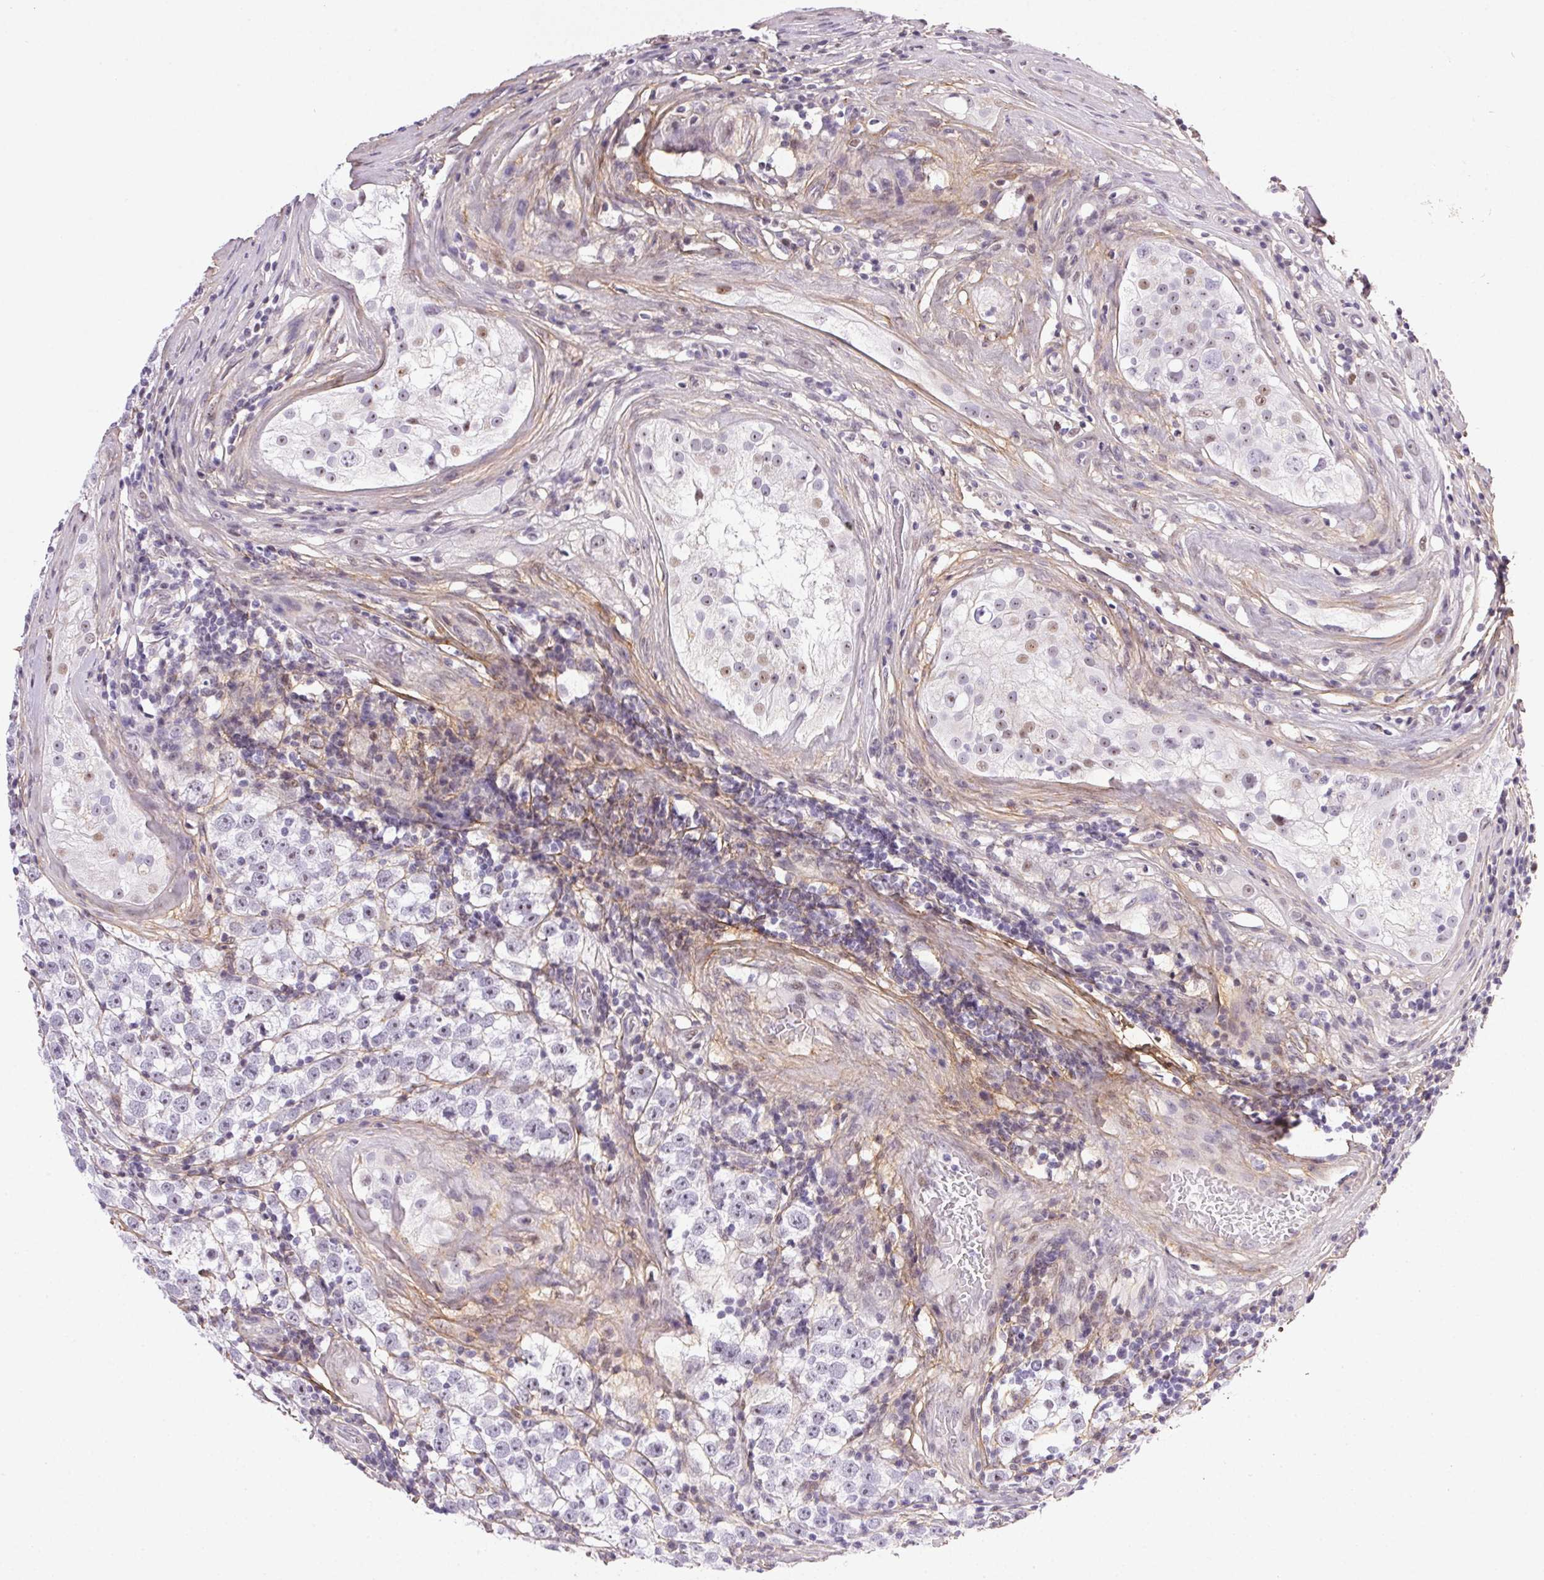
{"staining": {"intensity": "negative", "quantity": "none", "location": "none"}, "tissue": "urothelial cancer", "cell_type": "Tumor cells", "image_type": "cancer", "snomed": [{"axis": "morphology", "description": "Normal tissue, NOS"}, {"axis": "morphology", "description": "Urothelial carcinoma, High grade"}, {"axis": "morphology", "description": "Seminoma, NOS"}, {"axis": "morphology", "description": "Carcinoma, Embryonal, NOS"}, {"axis": "topography", "description": "Urinary bladder"}, {"axis": "topography", "description": "Testis"}], "caption": "Protein analysis of urothelial cancer shows no significant staining in tumor cells.", "gene": "PDZD2", "patient": {"sex": "male", "age": 41}}